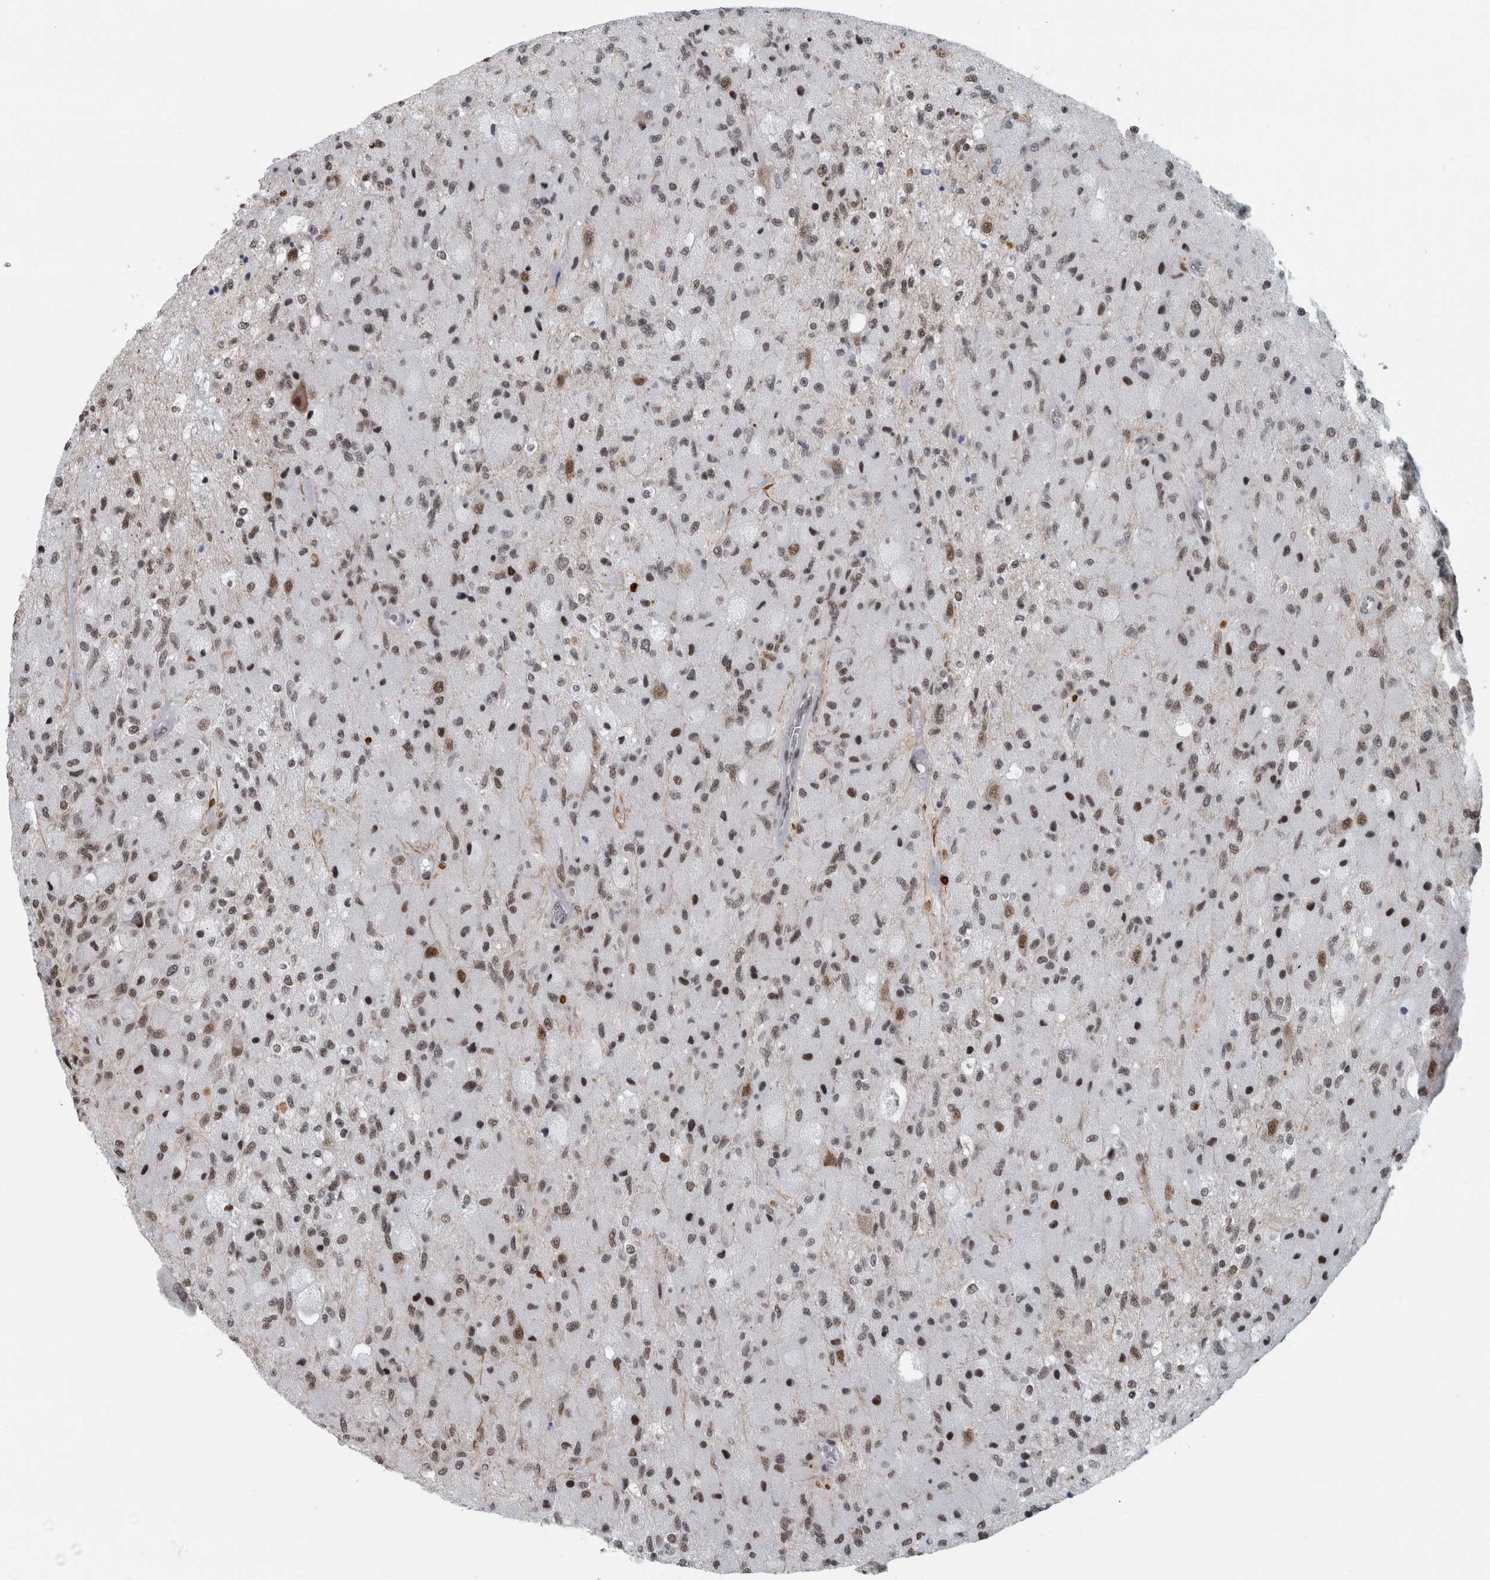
{"staining": {"intensity": "moderate", "quantity": "25%-75%", "location": "nuclear"}, "tissue": "glioma", "cell_type": "Tumor cells", "image_type": "cancer", "snomed": [{"axis": "morphology", "description": "Normal tissue, NOS"}, {"axis": "morphology", "description": "Glioma, malignant, High grade"}, {"axis": "topography", "description": "Cerebral cortex"}], "caption": "Malignant glioma (high-grade) stained with IHC reveals moderate nuclear staining in approximately 25%-75% of tumor cells. Immunohistochemistry stains the protein in brown and the nuclei are stained blue.", "gene": "DNMT3A", "patient": {"sex": "male", "age": 77}}